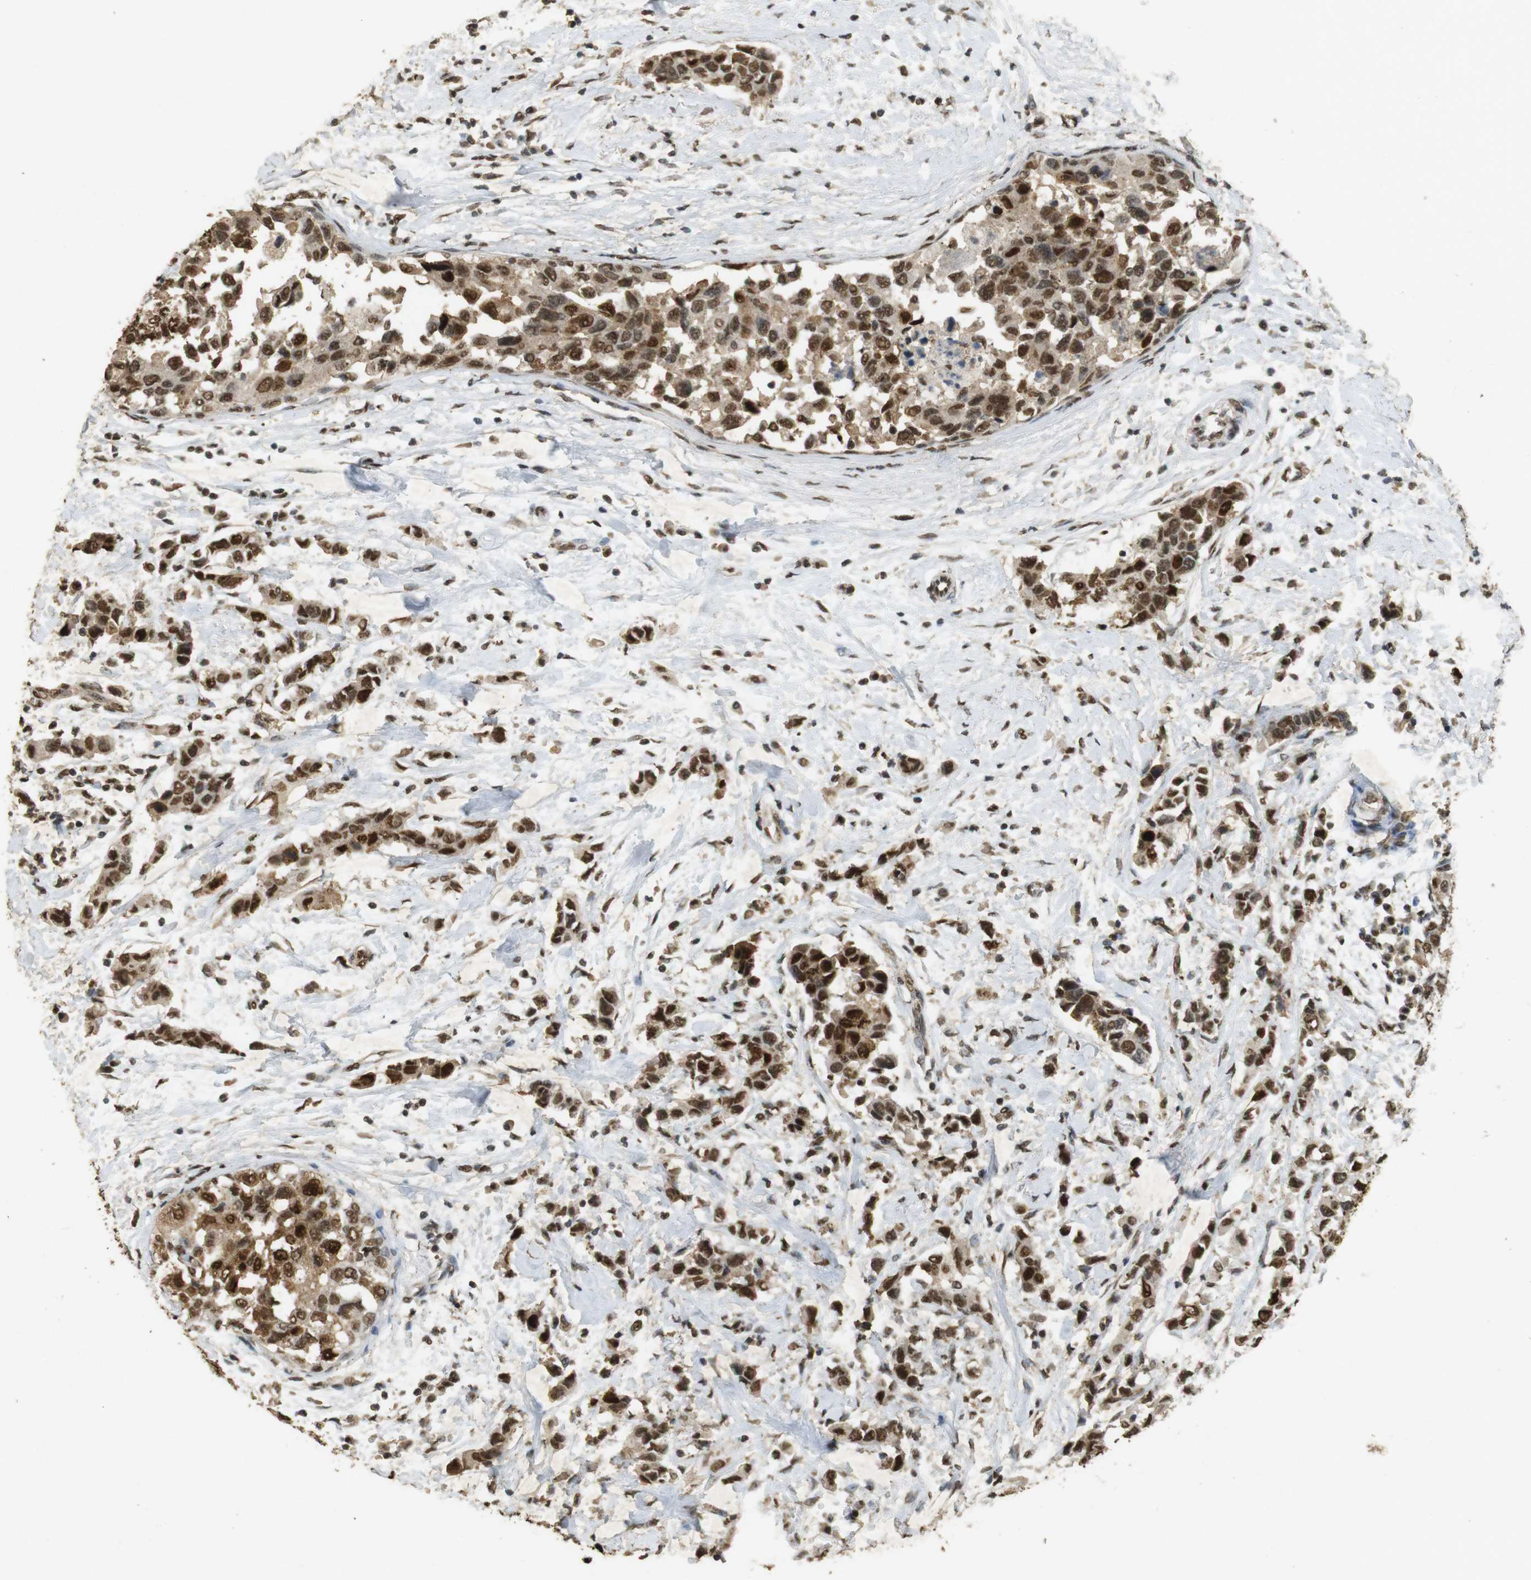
{"staining": {"intensity": "strong", "quantity": ">75%", "location": "cytoplasmic/membranous,nuclear"}, "tissue": "breast cancer", "cell_type": "Tumor cells", "image_type": "cancer", "snomed": [{"axis": "morphology", "description": "Normal tissue, NOS"}, {"axis": "morphology", "description": "Duct carcinoma"}, {"axis": "topography", "description": "Breast"}], "caption": "Strong cytoplasmic/membranous and nuclear positivity is appreciated in approximately >75% of tumor cells in breast cancer (intraductal carcinoma).", "gene": "GATA4", "patient": {"sex": "female", "age": 50}}